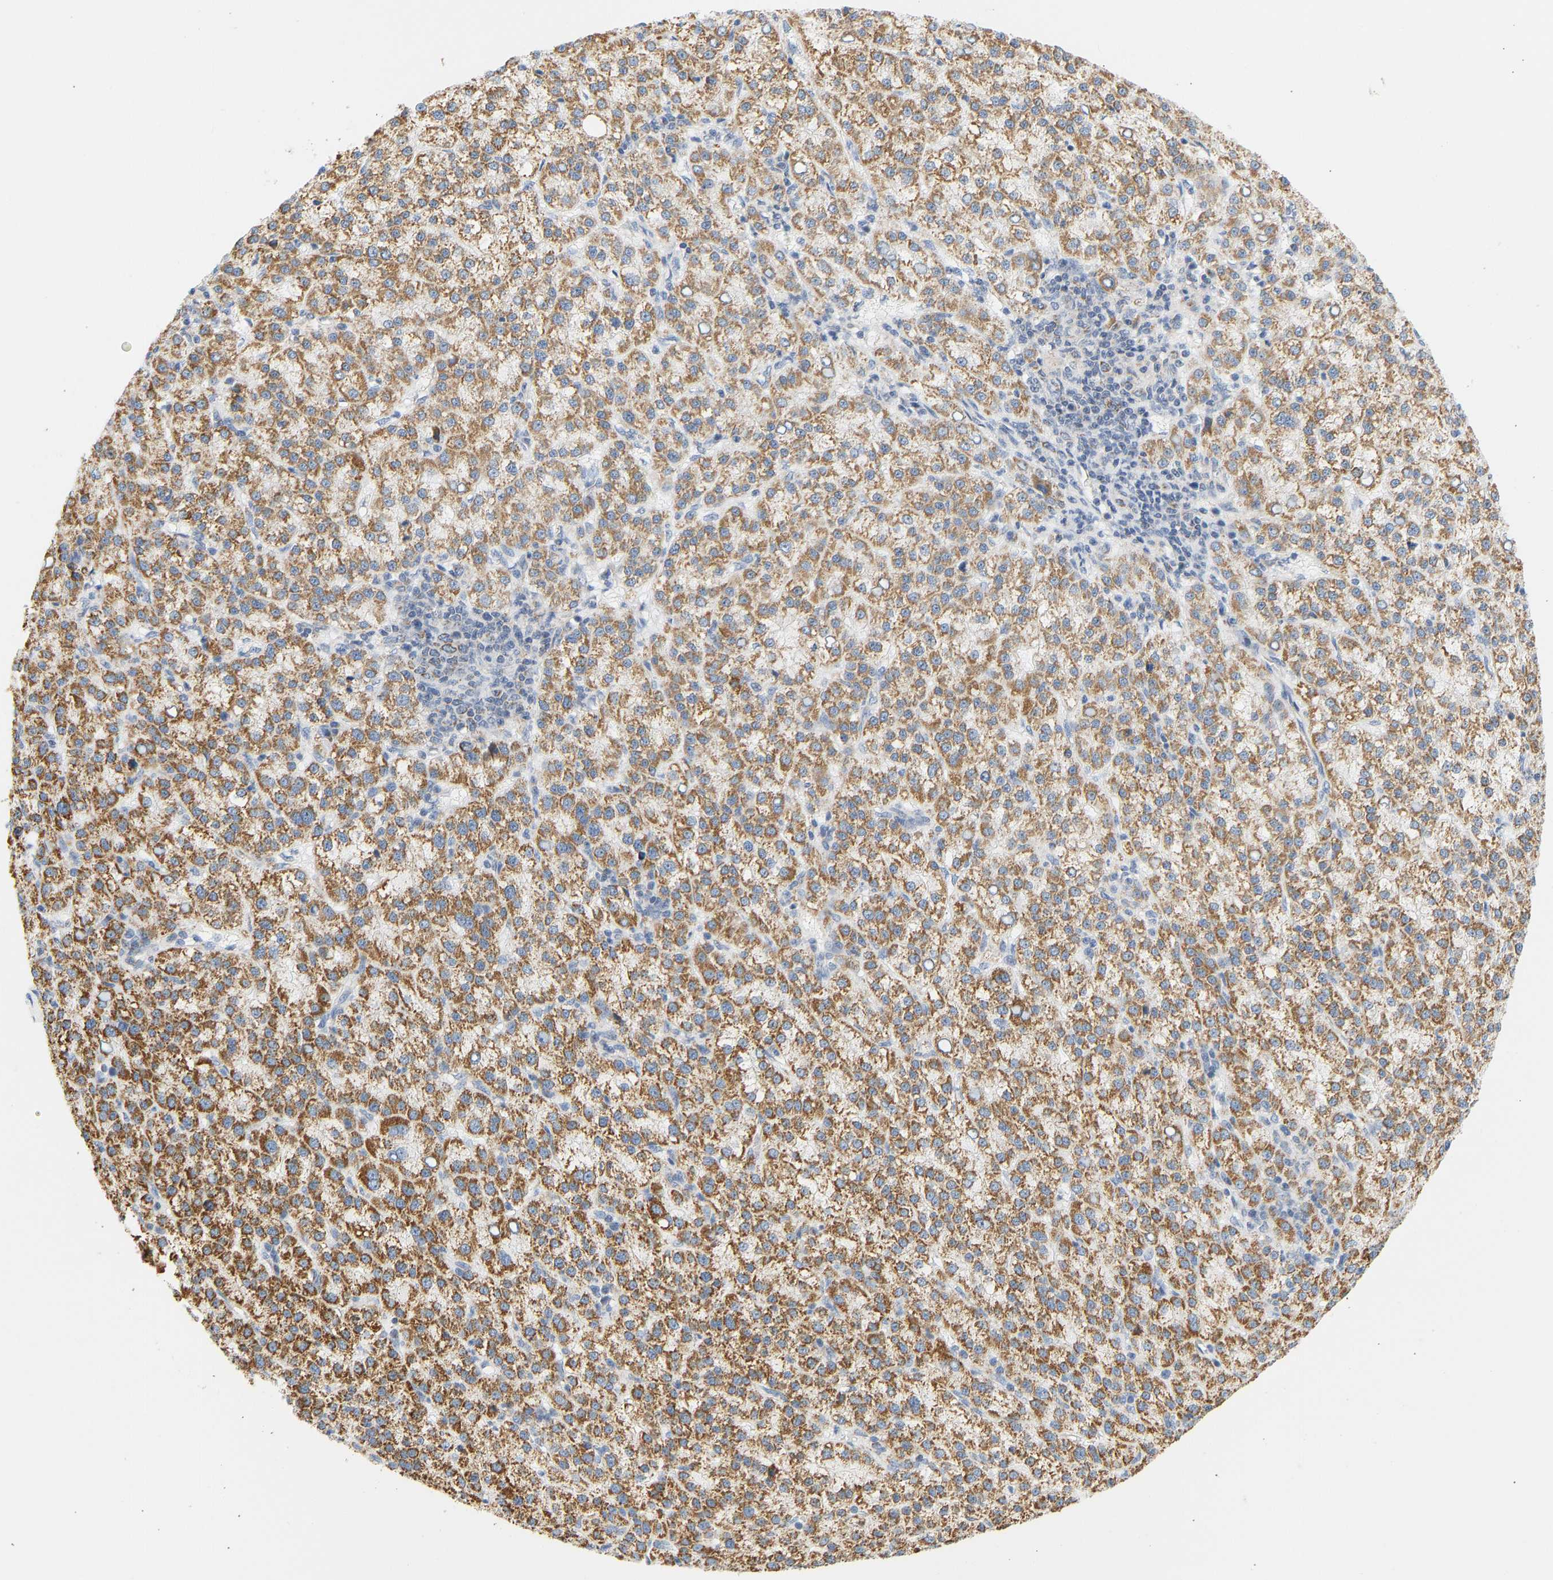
{"staining": {"intensity": "moderate", "quantity": ">75%", "location": "cytoplasmic/membranous"}, "tissue": "liver cancer", "cell_type": "Tumor cells", "image_type": "cancer", "snomed": [{"axis": "morphology", "description": "Carcinoma, Hepatocellular, NOS"}, {"axis": "topography", "description": "Liver"}], "caption": "This histopathology image shows liver hepatocellular carcinoma stained with immunohistochemistry (IHC) to label a protein in brown. The cytoplasmic/membranous of tumor cells show moderate positivity for the protein. Nuclei are counter-stained blue.", "gene": "GRPEL2", "patient": {"sex": "female", "age": 58}}